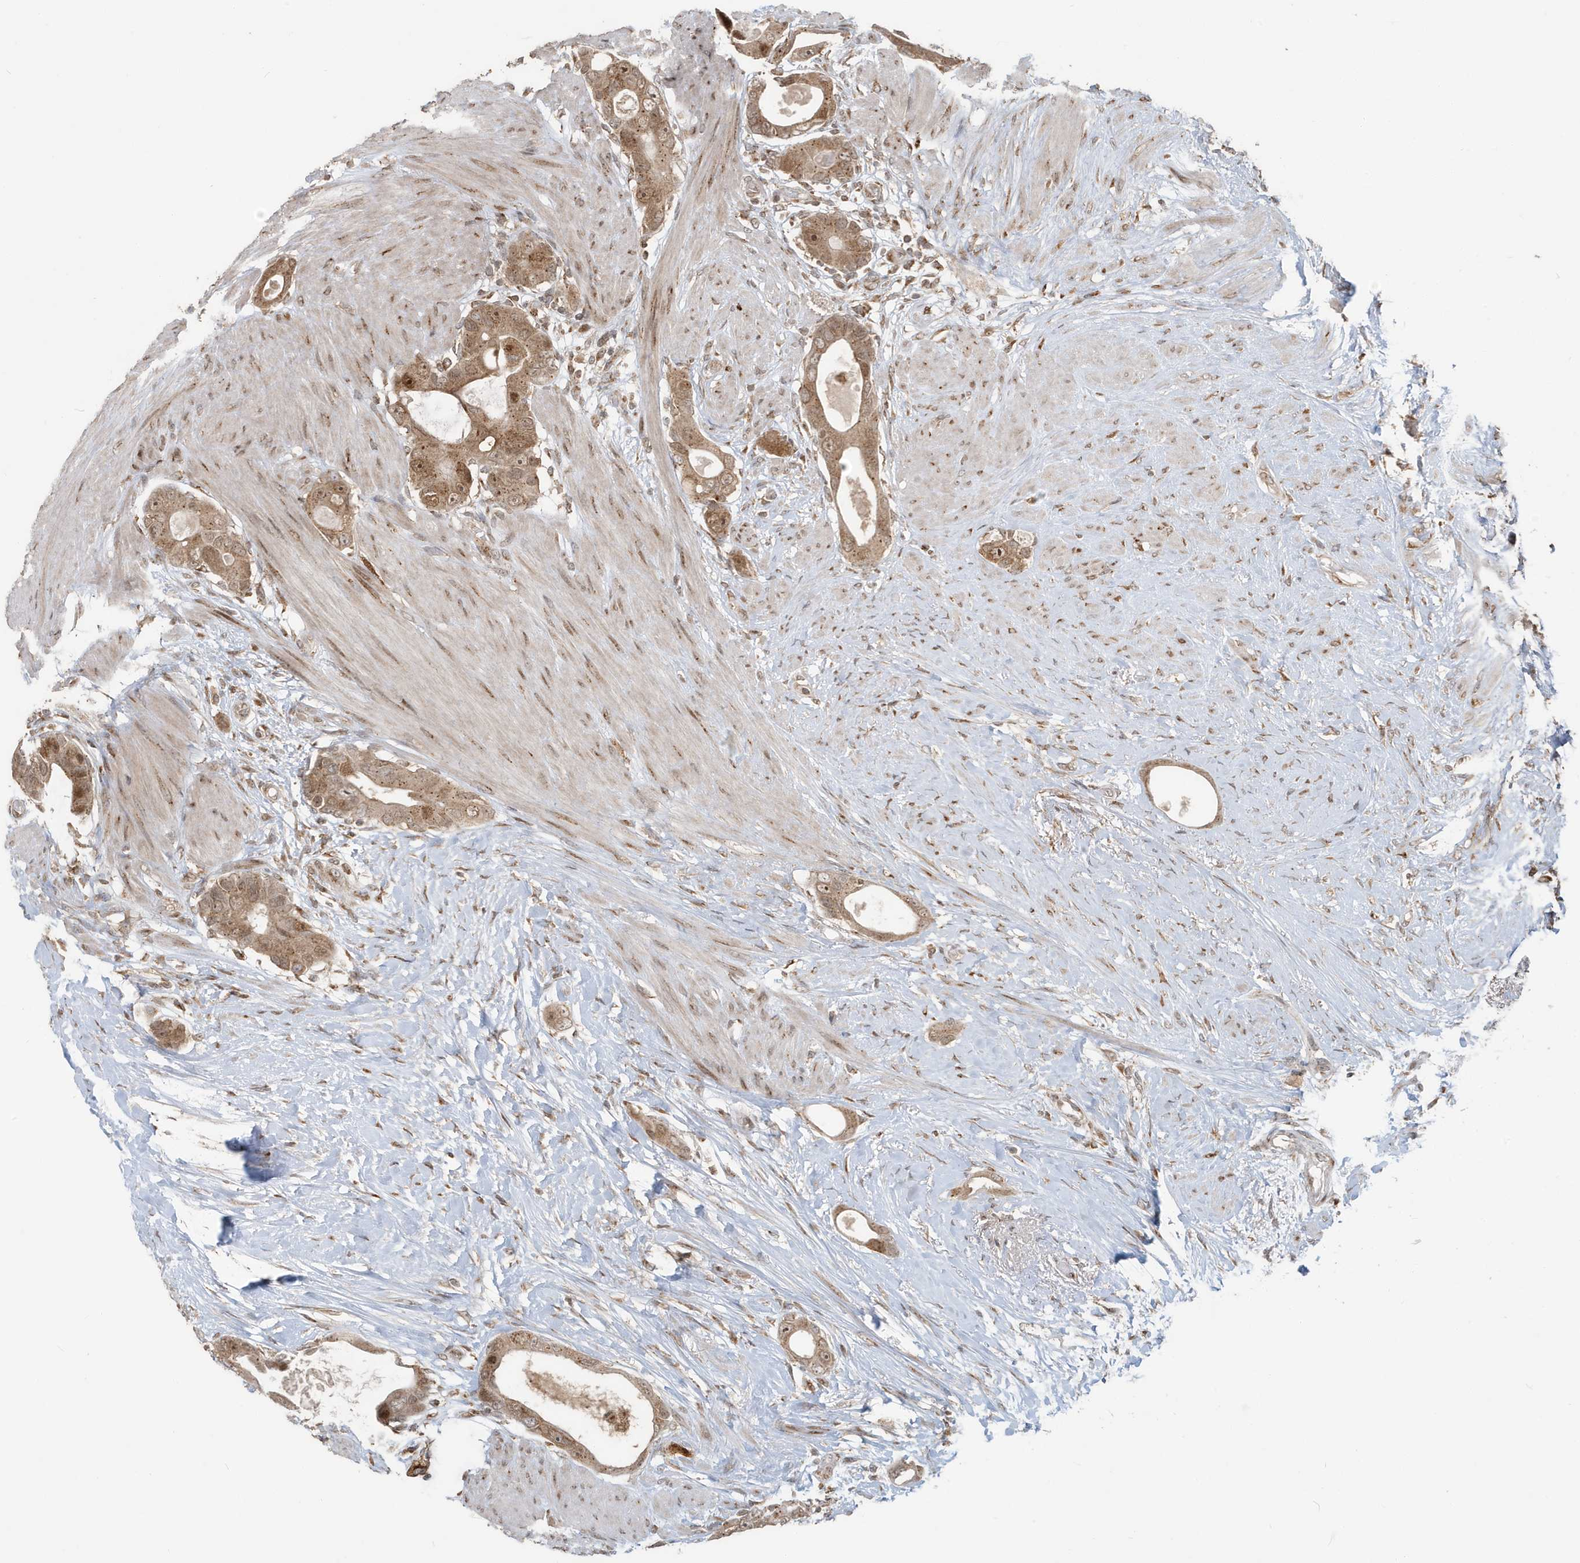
{"staining": {"intensity": "moderate", "quantity": ">75%", "location": "cytoplasmic/membranous,nuclear"}, "tissue": "colorectal cancer", "cell_type": "Tumor cells", "image_type": "cancer", "snomed": [{"axis": "morphology", "description": "Adenocarcinoma, NOS"}, {"axis": "topography", "description": "Rectum"}], "caption": "This photomicrograph shows immunohistochemistry (IHC) staining of colorectal cancer, with medium moderate cytoplasmic/membranous and nuclear expression in approximately >75% of tumor cells.", "gene": "RER1", "patient": {"sex": "male", "age": 51}}